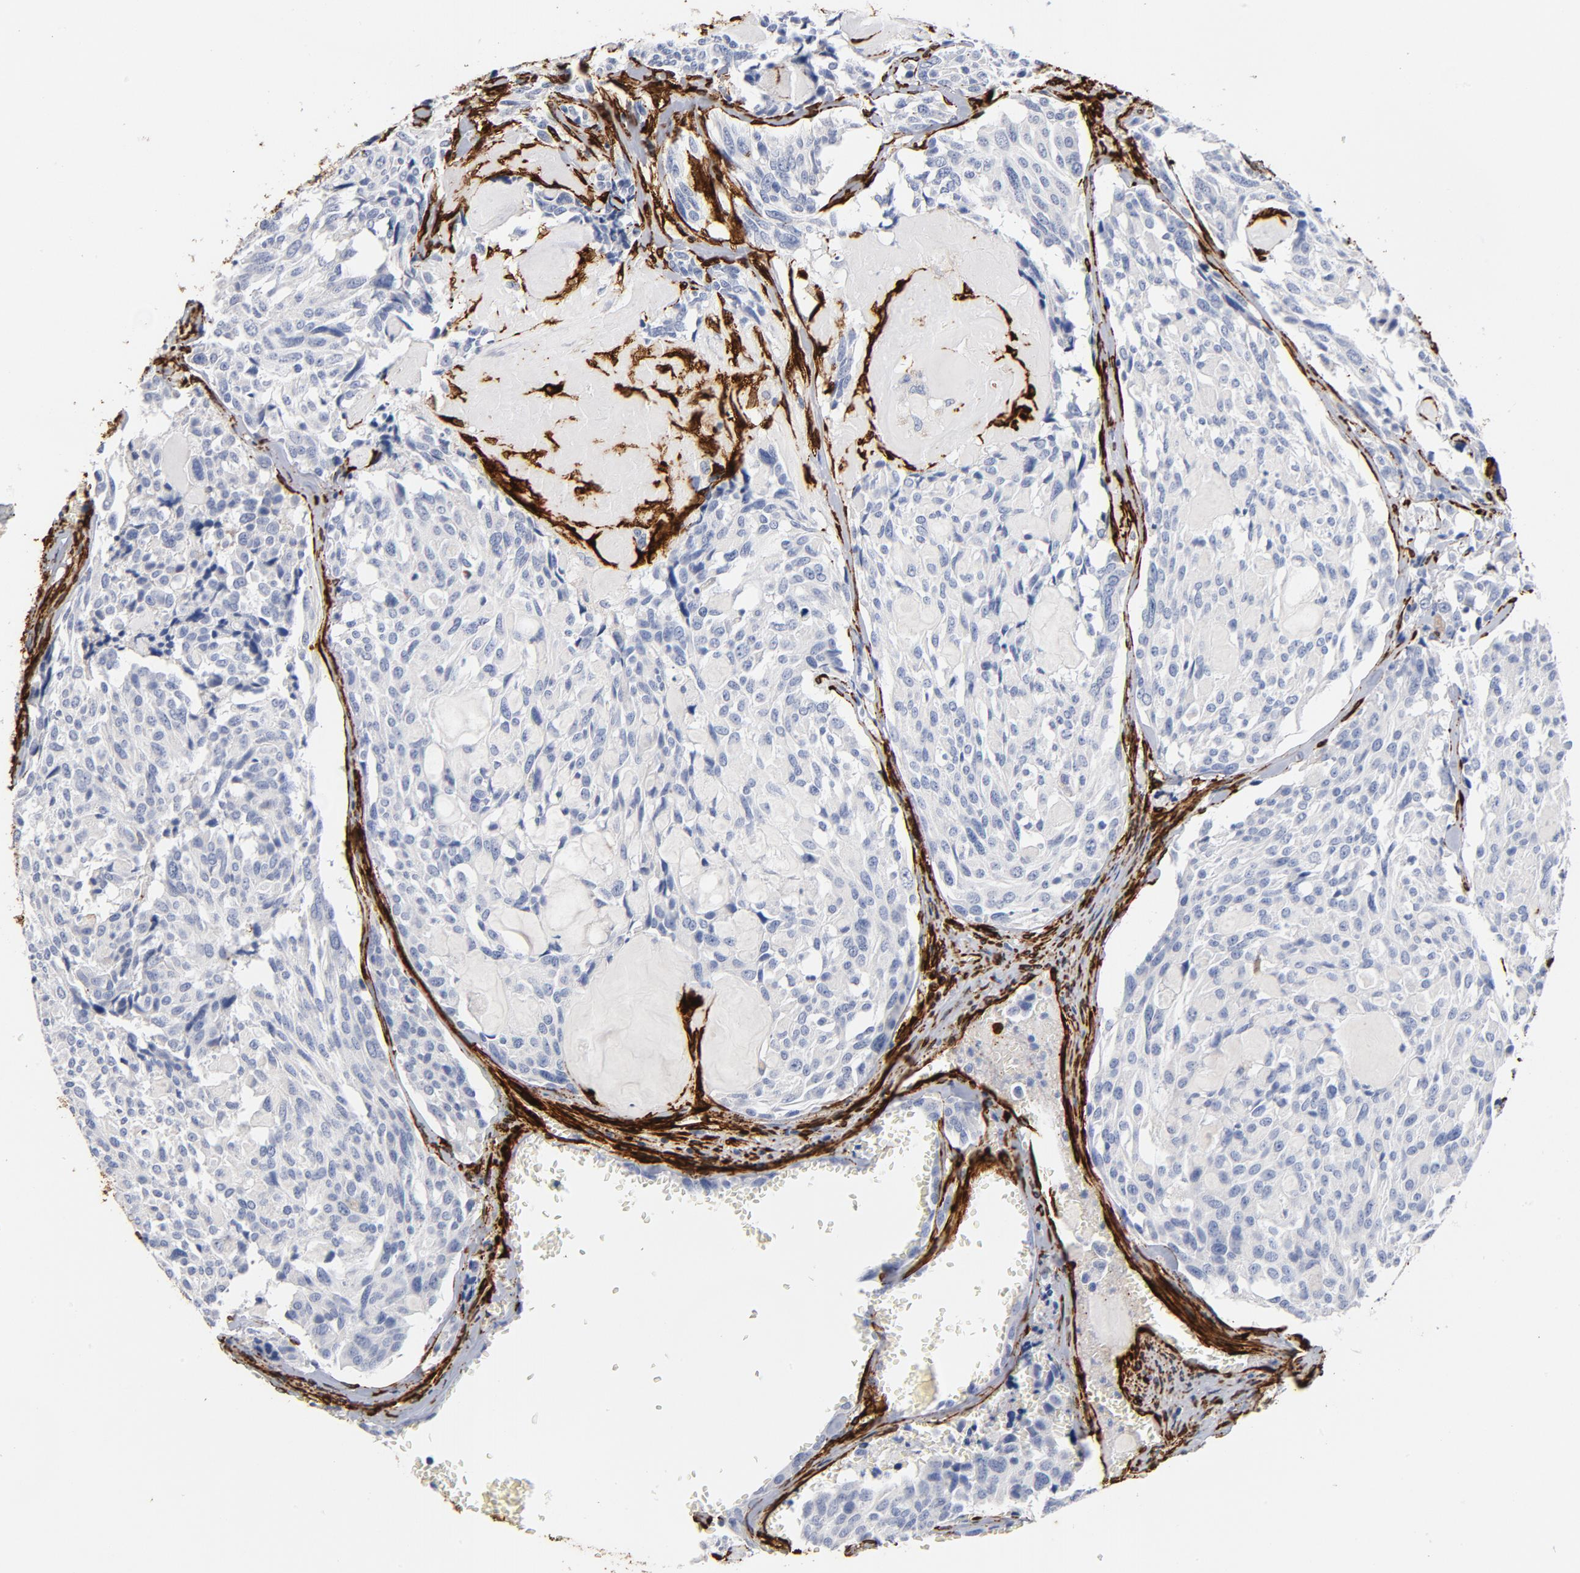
{"staining": {"intensity": "negative", "quantity": "none", "location": "none"}, "tissue": "thyroid cancer", "cell_type": "Tumor cells", "image_type": "cancer", "snomed": [{"axis": "morphology", "description": "Carcinoma, NOS"}, {"axis": "morphology", "description": "Carcinoid, malignant, NOS"}, {"axis": "topography", "description": "Thyroid gland"}], "caption": "A high-resolution micrograph shows immunohistochemistry (IHC) staining of thyroid carcinoid (malignant), which displays no significant expression in tumor cells.", "gene": "SERPINH1", "patient": {"sex": "male", "age": 33}}